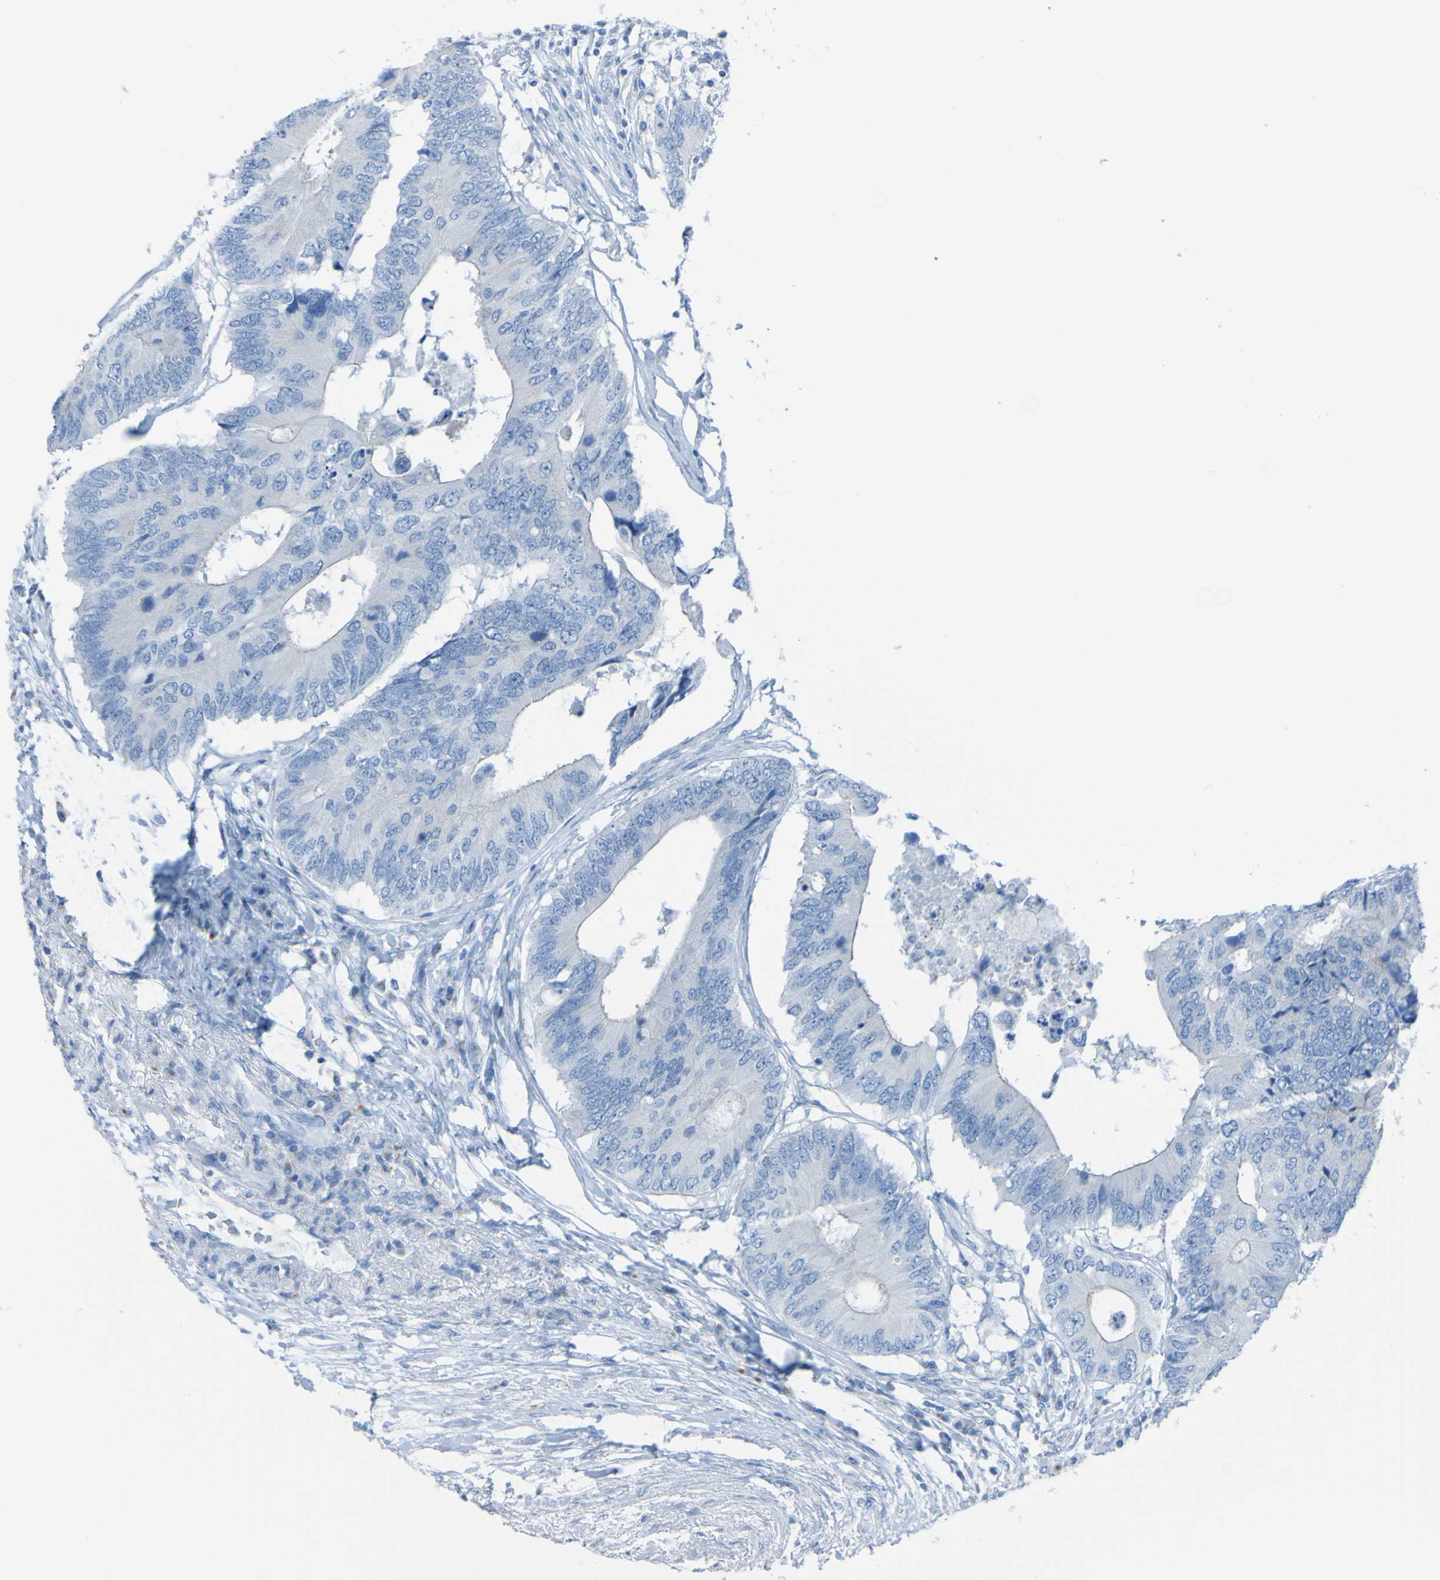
{"staining": {"intensity": "negative", "quantity": "none", "location": "none"}, "tissue": "colorectal cancer", "cell_type": "Tumor cells", "image_type": "cancer", "snomed": [{"axis": "morphology", "description": "Adenocarcinoma, NOS"}, {"axis": "topography", "description": "Colon"}], "caption": "DAB (3,3'-diaminobenzidine) immunohistochemical staining of colorectal cancer exhibits no significant positivity in tumor cells.", "gene": "ACMSD", "patient": {"sex": "male", "age": 71}}